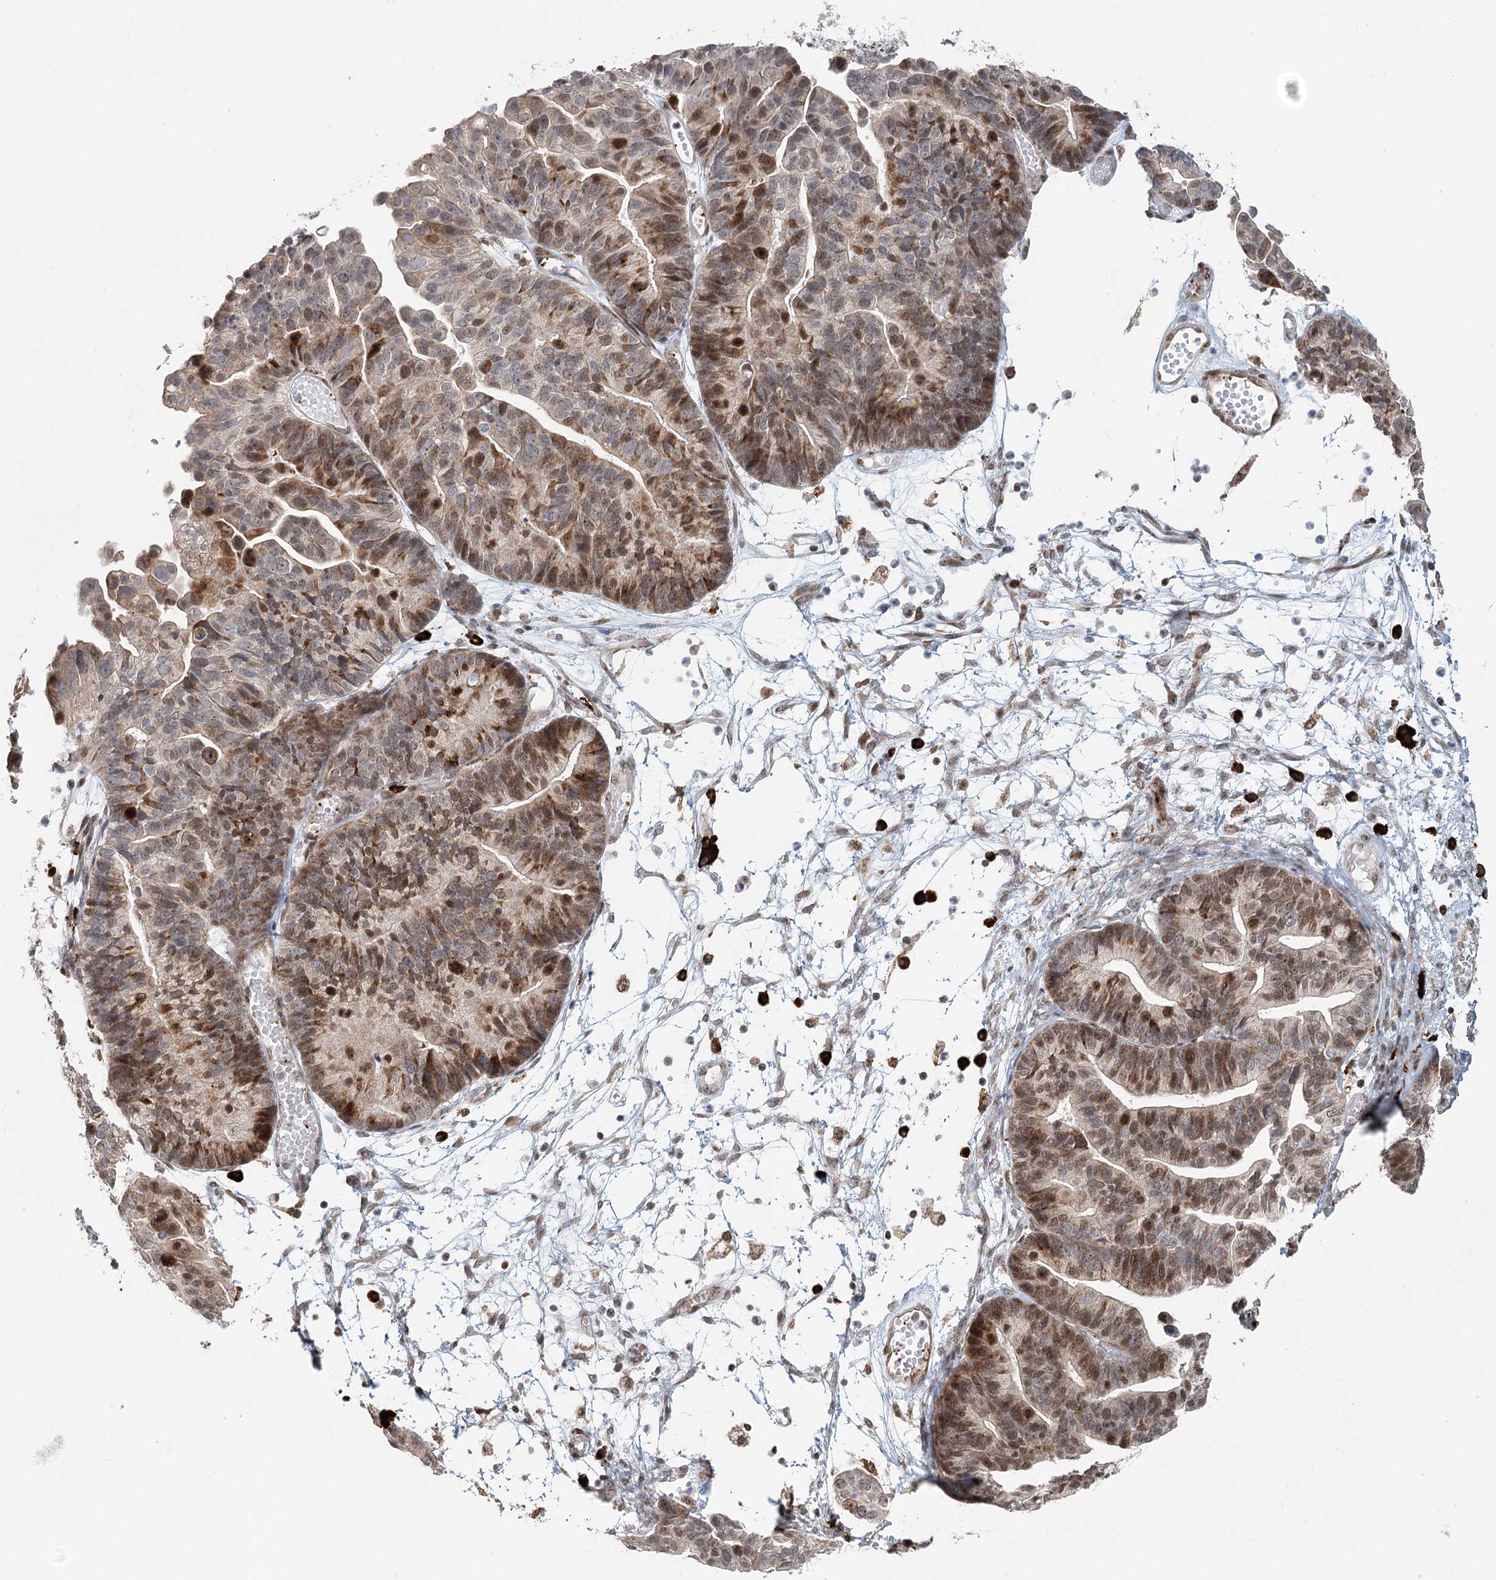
{"staining": {"intensity": "moderate", "quantity": ">75%", "location": "cytoplasmic/membranous,nuclear"}, "tissue": "ovarian cancer", "cell_type": "Tumor cells", "image_type": "cancer", "snomed": [{"axis": "morphology", "description": "Cystadenocarcinoma, serous, NOS"}, {"axis": "topography", "description": "Ovary"}], "caption": "Immunohistochemical staining of human serous cystadenocarcinoma (ovarian) demonstrates moderate cytoplasmic/membranous and nuclear protein expression in approximately >75% of tumor cells. Using DAB (brown) and hematoxylin (blue) stains, captured at high magnification using brightfield microscopy.", "gene": "BNIP5", "patient": {"sex": "female", "age": 56}}